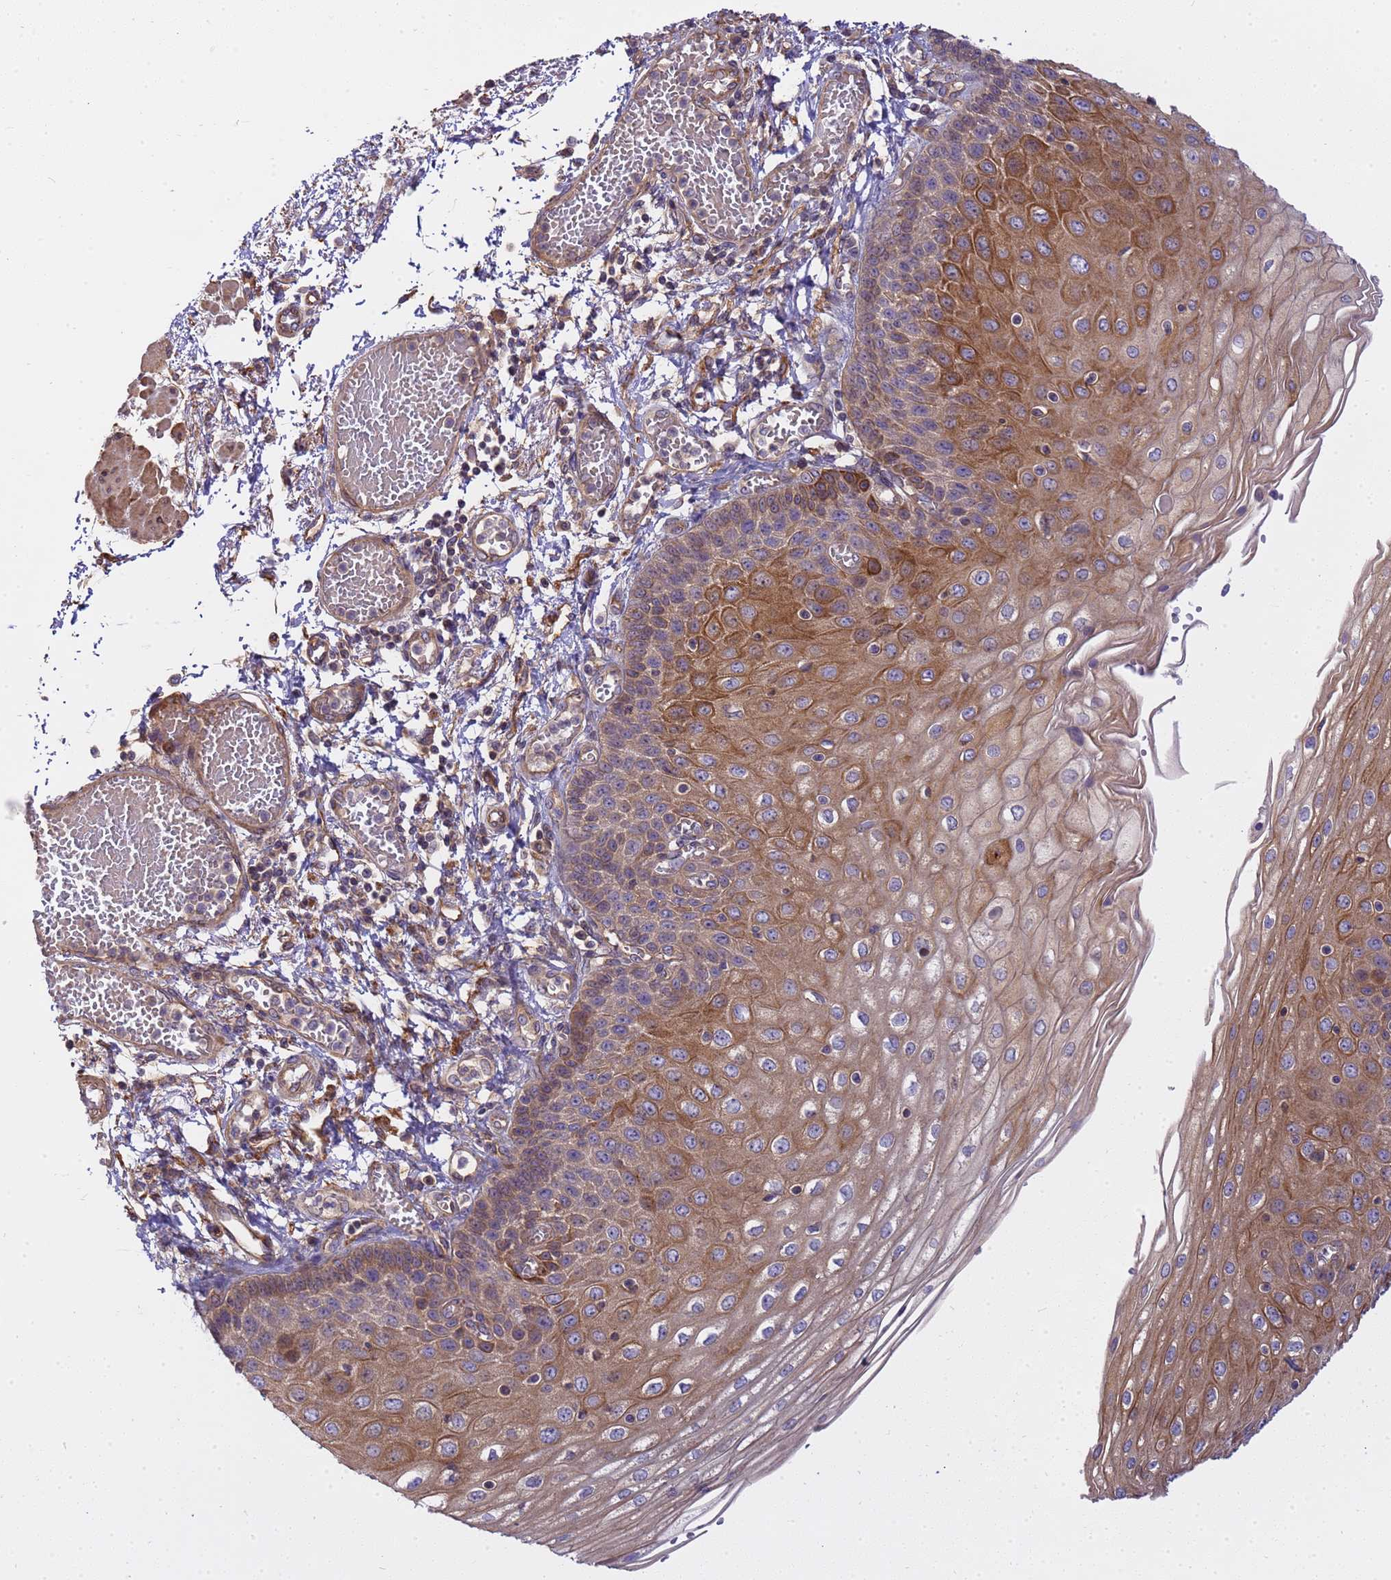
{"staining": {"intensity": "moderate", "quantity": ">75%", "location": "cytoplasmic/membranous"}, "tissue": "esophagus", "cell_type": "Squamous epithelial cells", "image_type": "normal", "snomed": [{"axis": "morphology", "description": "Normal tissue, NOS"}, {"axis": "topography", "description": "Esophagus"}], "caption": "A high-resolution histopathology image shows immunohistochemistry staining of normal esophagus, which exhibits moderate cytoplasmic/membranous expression in approximately >75% of squamous epithelial cells.", "gene": "SMCO3", "patient": {"sex": "male", "age": 81}}